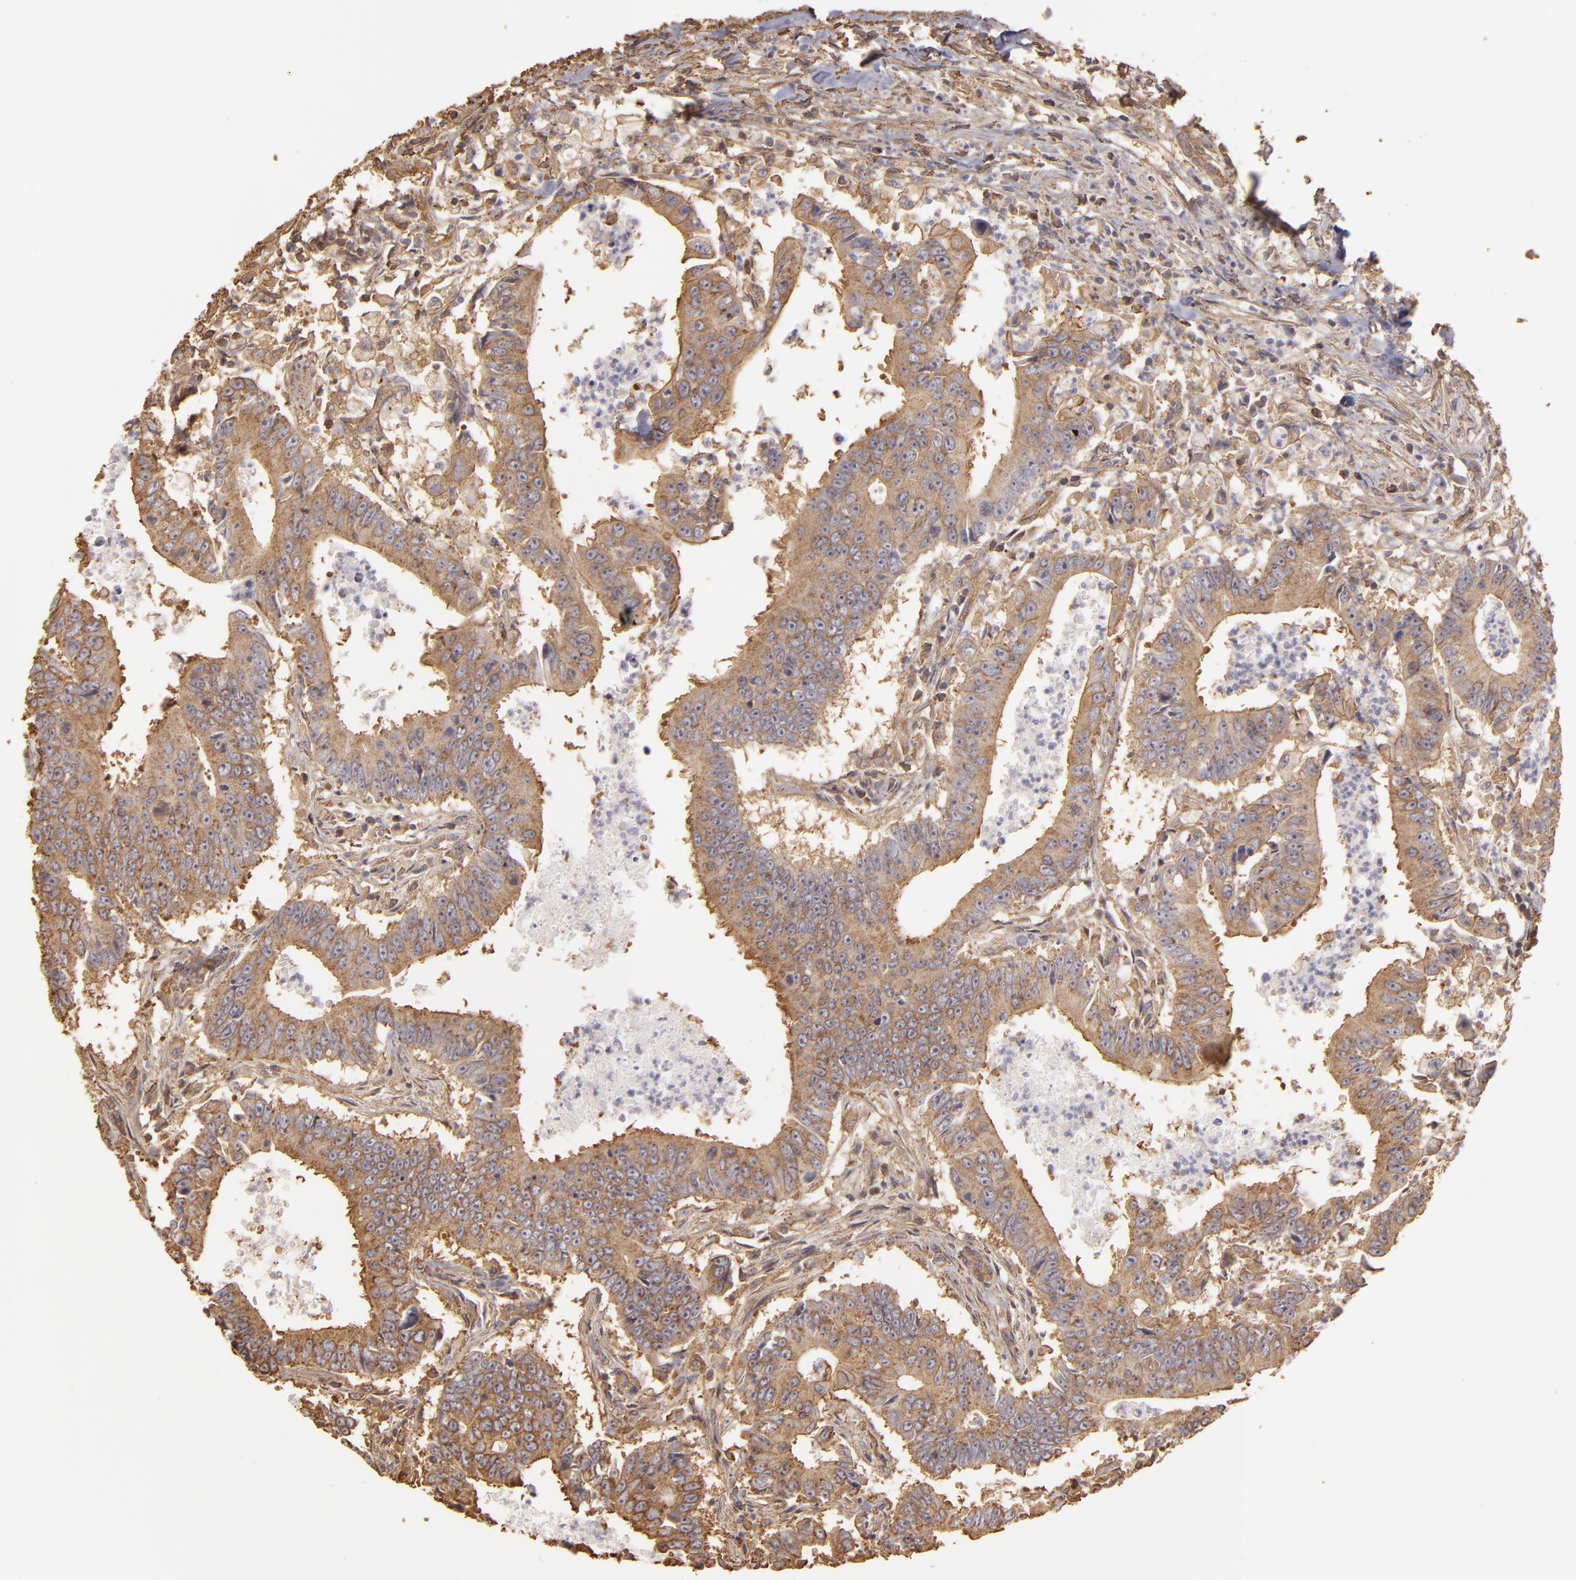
{"staining": {"intensity": "moderate", "quantity": ">75%", "location": "cytoplasmic/membranous"}, "tissue": "colorectal cancer", "cell_type": "Tumor cells", "image_type": "cancer", "snomed": [{"axis": "morphology", "description": "Adenocarcinoma, NOS"}, {"axis": "topography", "description": "Colon"}], "caption": "Colorectal cancer tissue reveals moderate cytoplasmic/membranous staining in approximately >75% of tumor cells", "gene": "HSPB6", "patient": {"sex": "male", "age": 55}}